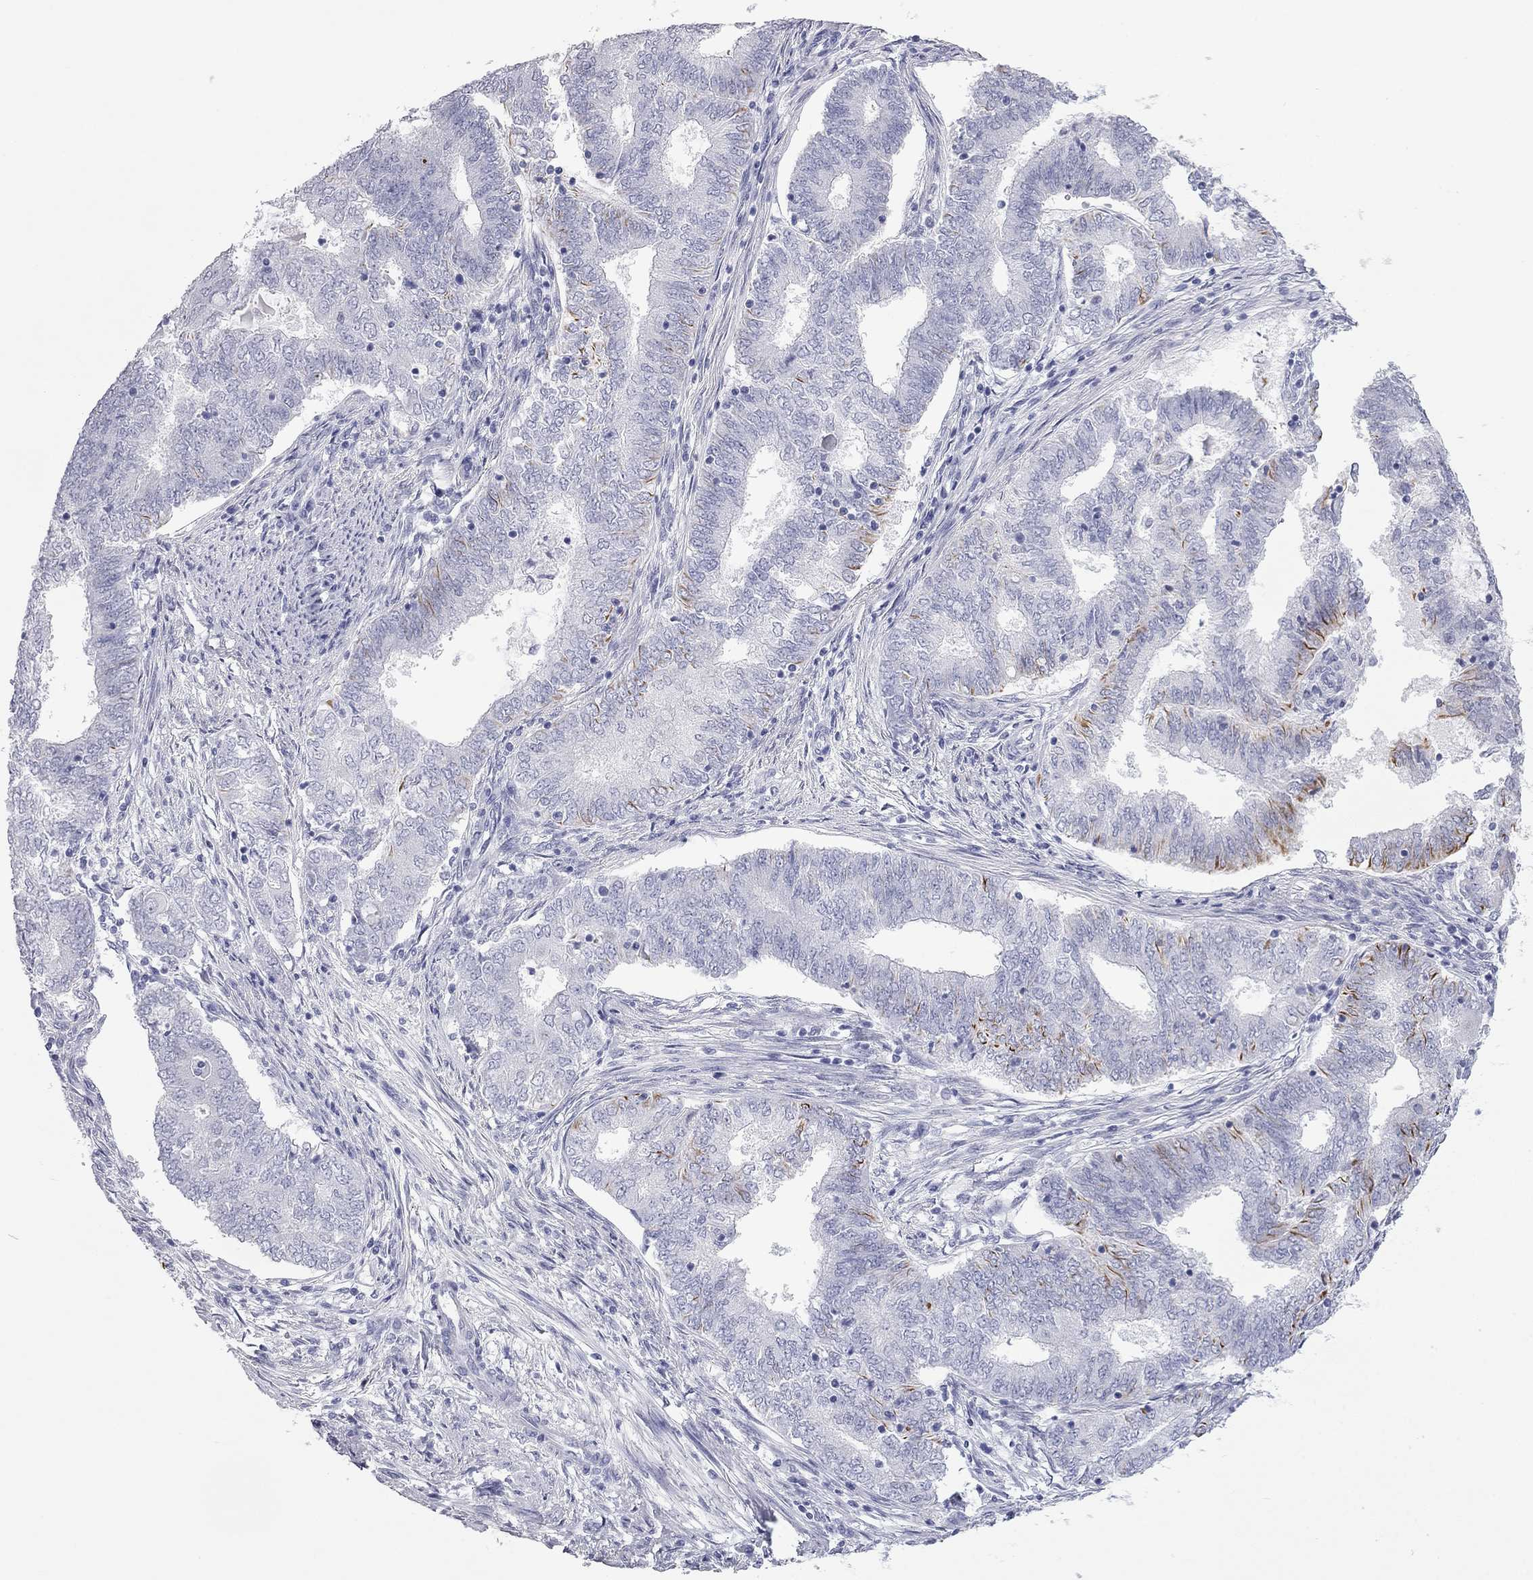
{"staining": {"intensity": "negative", "quantity": "none", "location": "none"}, "tissue": "endometrial cancer", "cell_type": "Tumor cells", "image_type": "cancer", "snomed": [{"axis": "morphology", "description": "Adenocarcinoma, NOS"}, {"axis": "topography", "description": "Endometrium"}], "caption": "DAB immunohistochemical staining of endometrial cancer exhibits no significant positivity in tumor cells.", "gene": "AK8", "patient": {"sex": "female", "age": 62}}